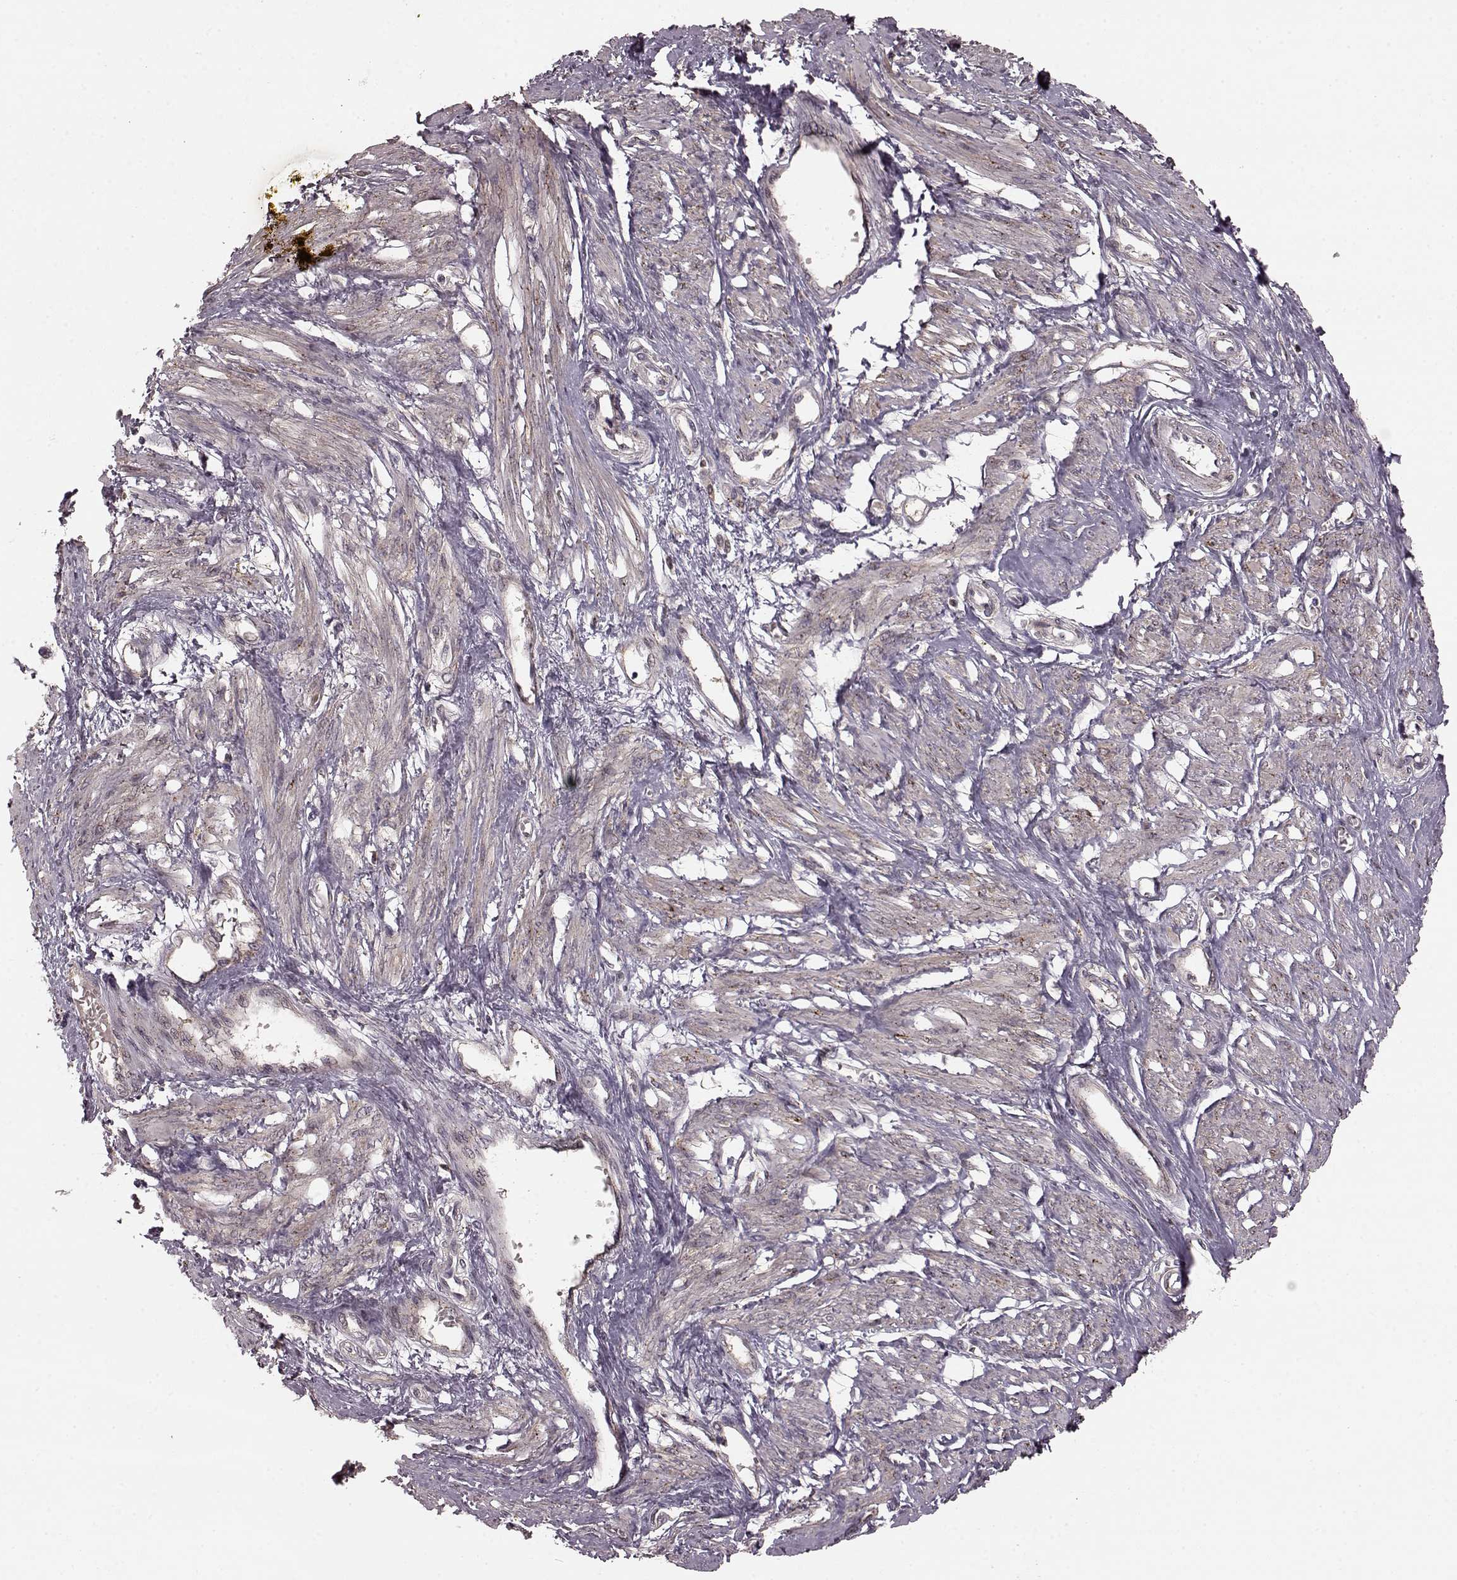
{"staining": {"intensity": "weak", "quantity": "<25%", "location": "cytoplasmic/membranous"}, "tissue": "smooth muscle", "cell_type": "Smooth muscle cells", "image_type": "normal", "snomed": [{"axis": "morphology", "description": "Normal tissue, NOS"}, {"axis": "topography", "description": "Smooth muscle"}, {"axis": "topography", "description": "Uterus"}], "caption": "Immunohistochemistry of normal human smooth muscle shows no expression in smooth muscle cells. (Stains: DAB IHC with hematoxylin counter stain, Microscopy: brightfield microscopy at high magnification).", "gene": "GSS", "patient": {"sex": "female", "age": 39}}